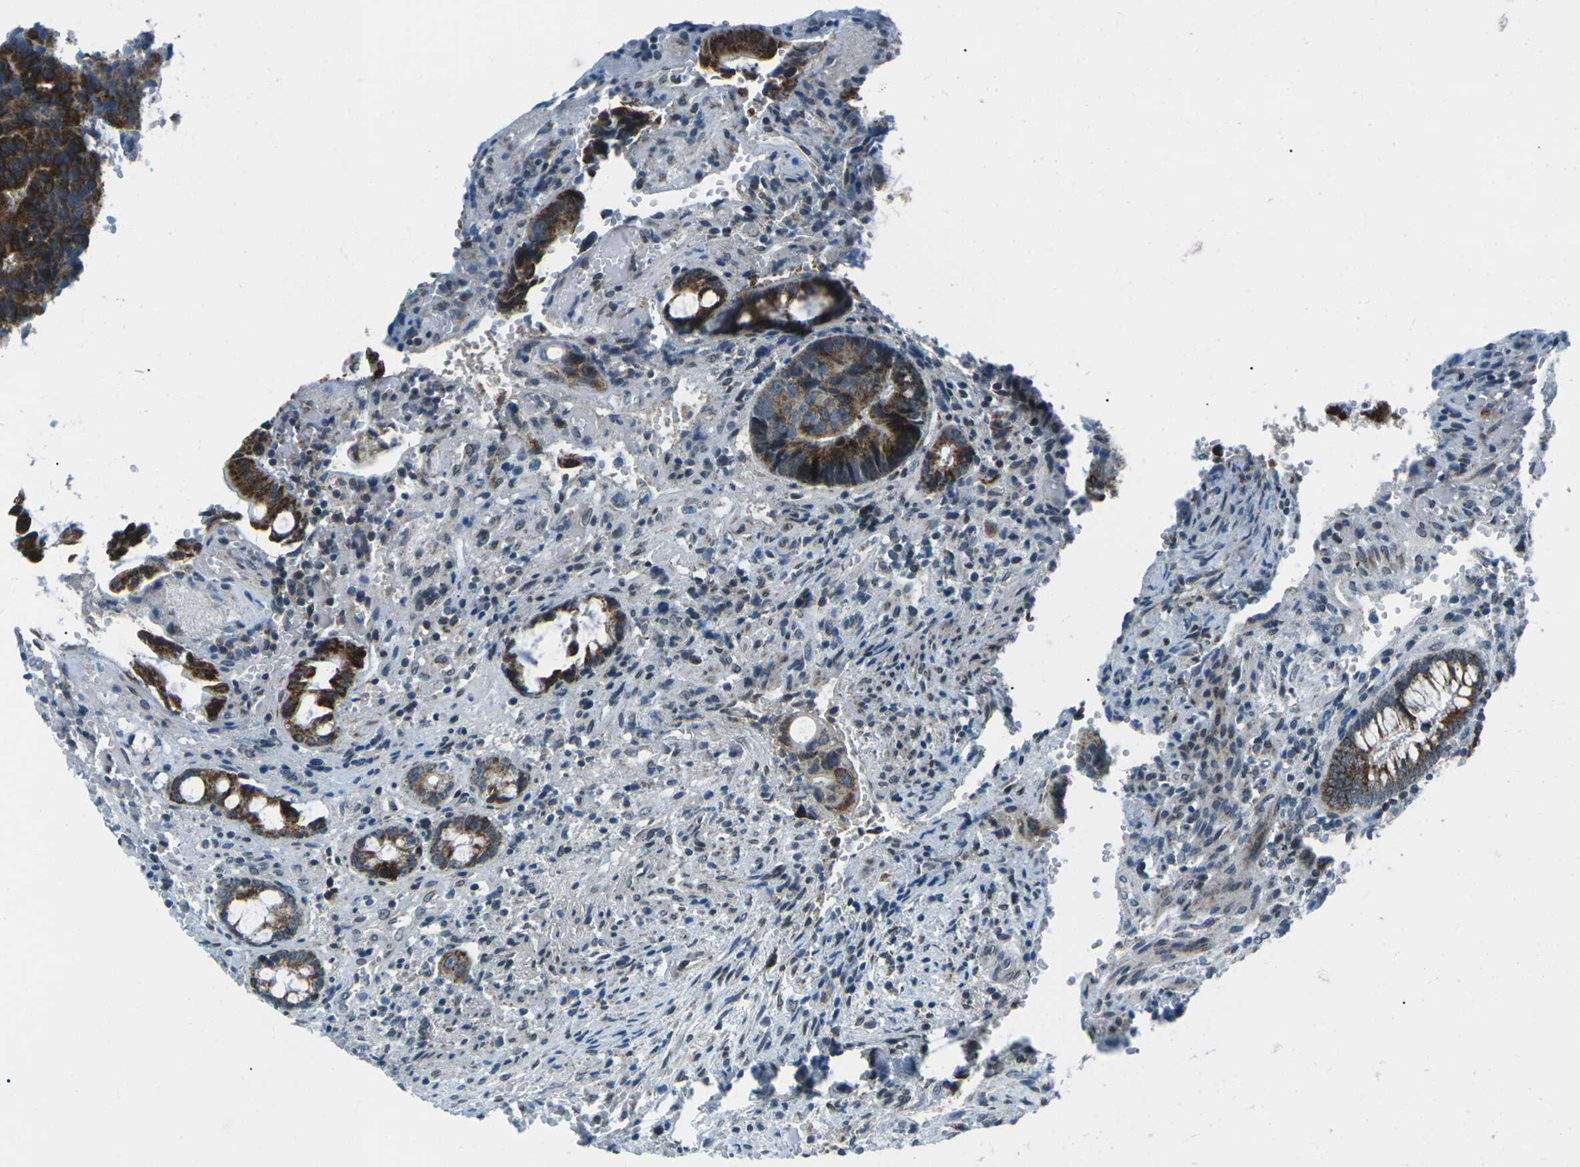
{"staining": {"intensity": "strong", "quantity": ">75%", "location": "cytoplasmic/membranous"}, "tissue": "colorectal cancer", "cell_type": "Tumor cells", "image_type": "cancer", "snomed": [{"axis": "morphology", "description": "Adenocarcinoma, NOS"}, {"axis": "topography", "description": "Colon"}], "caption": "Immunohistochemical staining of human colorectal cancer (adenocarcinoma) displays strong cytoplasmic/membranous protein expression in approximately >75% of tumor cells. The protein is stained brown, and the nuclei are stained in blue (DAB (3,3'-diaminobenzidine) IHC with brightfield microscopy, high magnification).", "gene": "RFESD", "patient": {"sex": "female", "age": 57}}